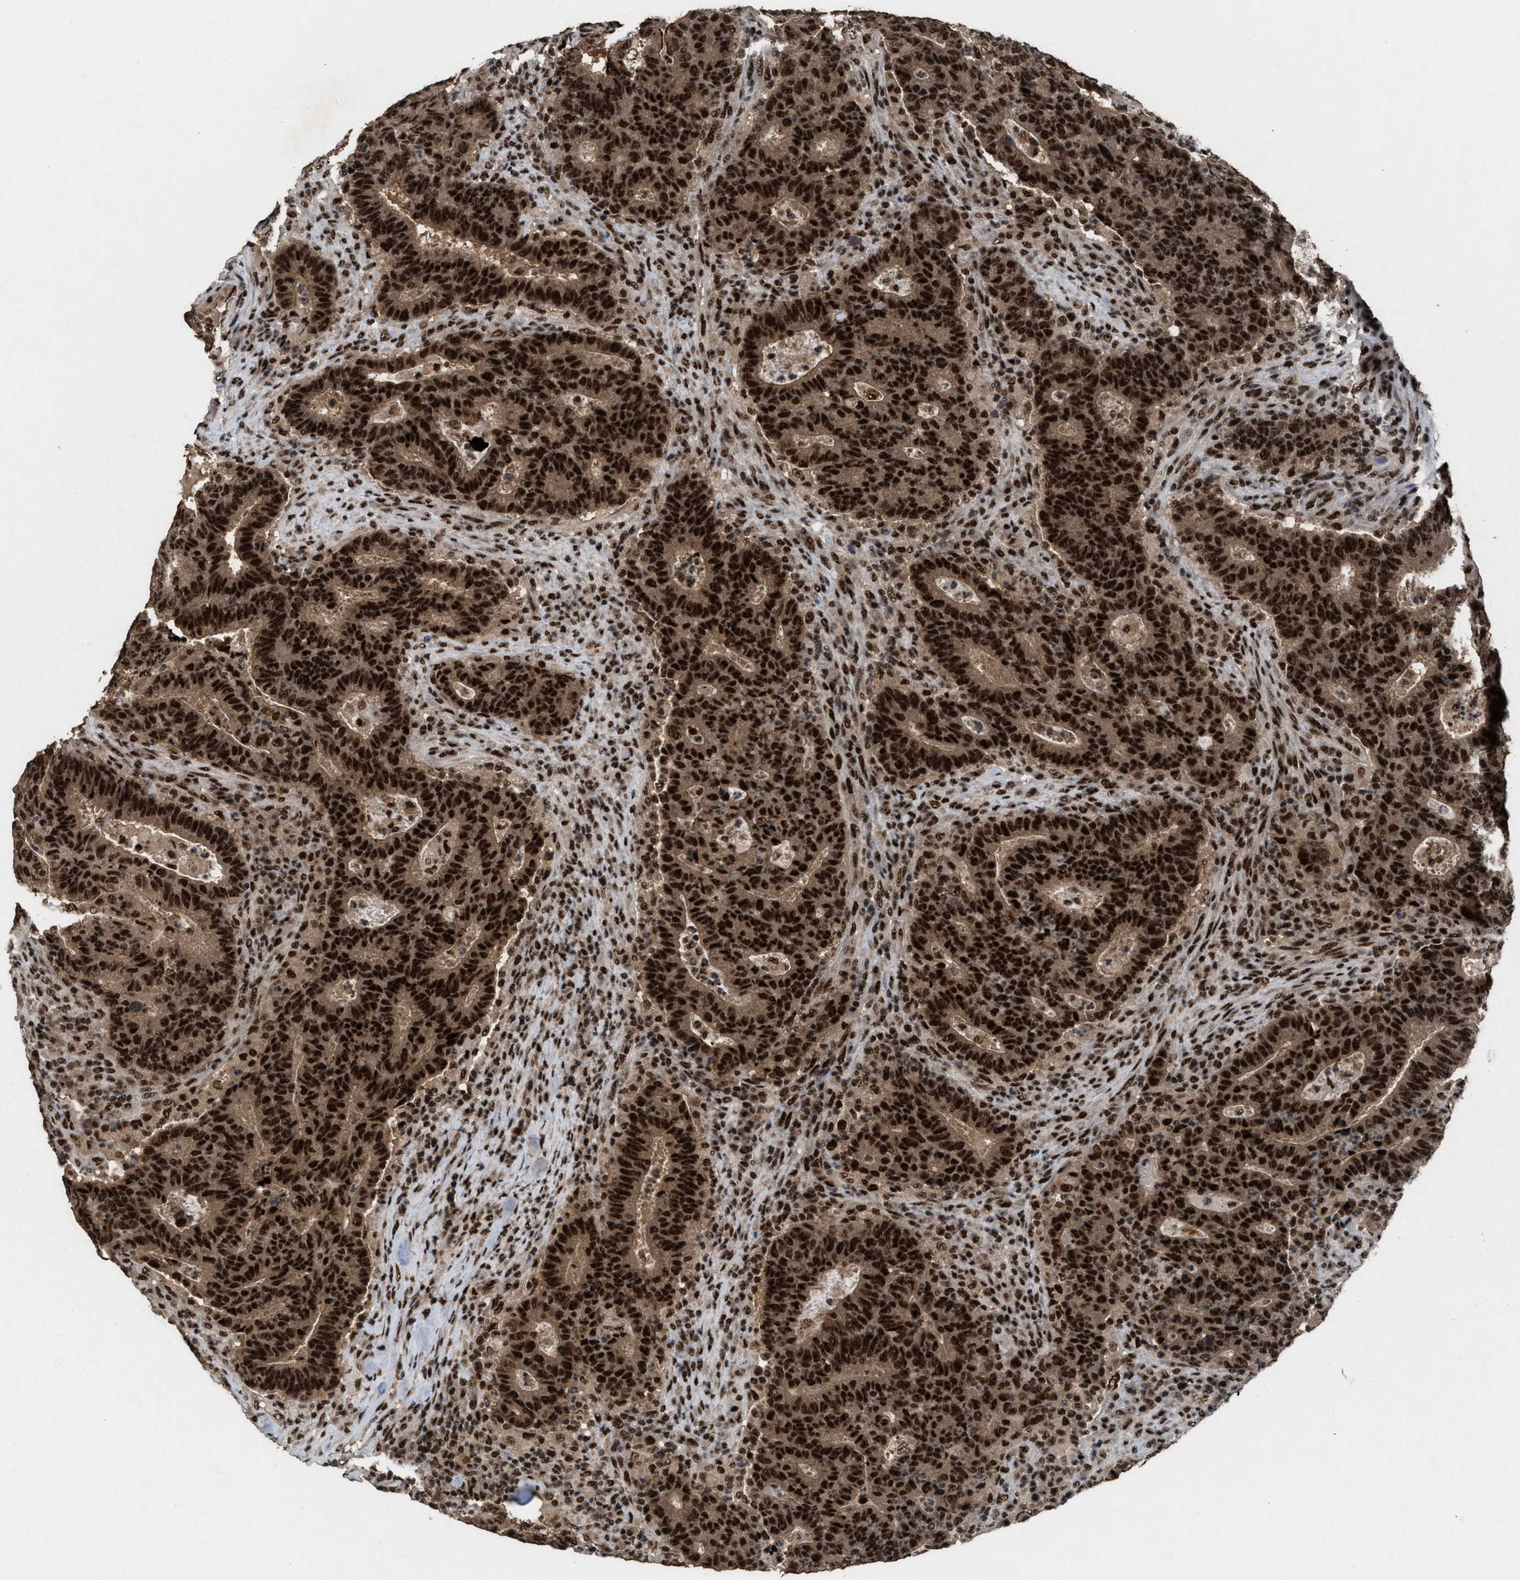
{"staining": {"intensity": "strong", "quantity": ">75%", "location": "cytoplasmic/membranous,nuclear"}, "tissue": "colorectal cancer", "cell_type": "Tumor cells", "image_type": "cancer", "snomed": [{"axis": "morphology", "description": "Adenocarcinoma, NOS"}, {"axis": "topography", "description": "Colon"}], "caption": "Human colorectal cancer (adenocarcinoma) stained with a brown dye shows strong cytoplasmic/membranous and nuclear positive positivity in about >75% of tumor cells.", "gene": "PRPF4", "patient": {"sex": "female", "age": 75}}